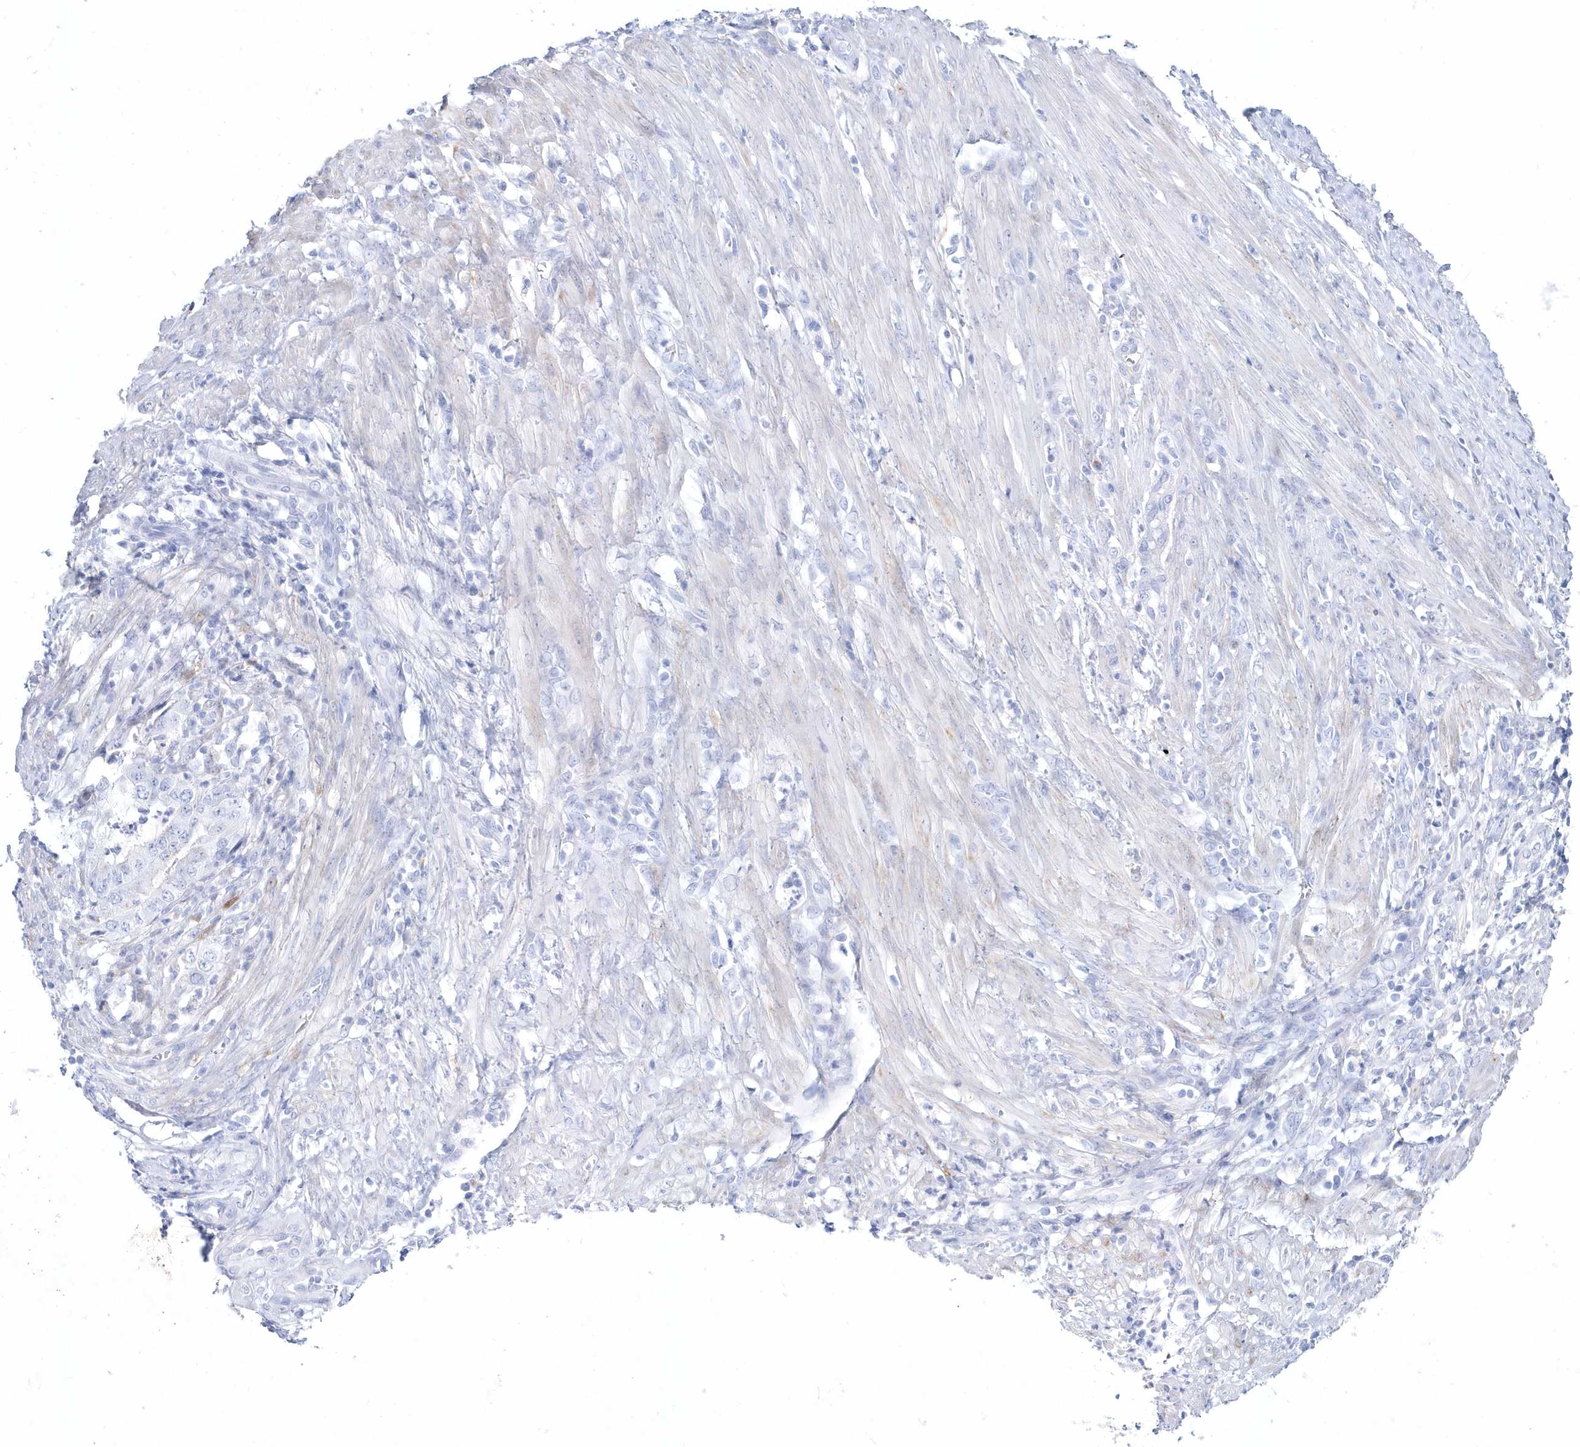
{"staining": {"intensity": "negative", "quantity": "none", "location": "none"}, "tissue": "endometrial cancer", "cell_type": "Tumor cells", "image_type": "cancer", "snomed": [{"axis": "morphology", "description": "Adenocarcinoma, NOS"}, {"axis": "topography", "description": "Endometrium"}], "caption": "Immunohistochemistry (IHC) histopathology image of human endometrial cancer stained for a protein (brown), which reveals no expression in tumor cells. (Stains: DAB IHC with hematoxylin counter stain, Microscopy: brightfield microscopy at high magnification).", "gene": "SPINK7", "patient": {"sex": "female", "age": 49}}